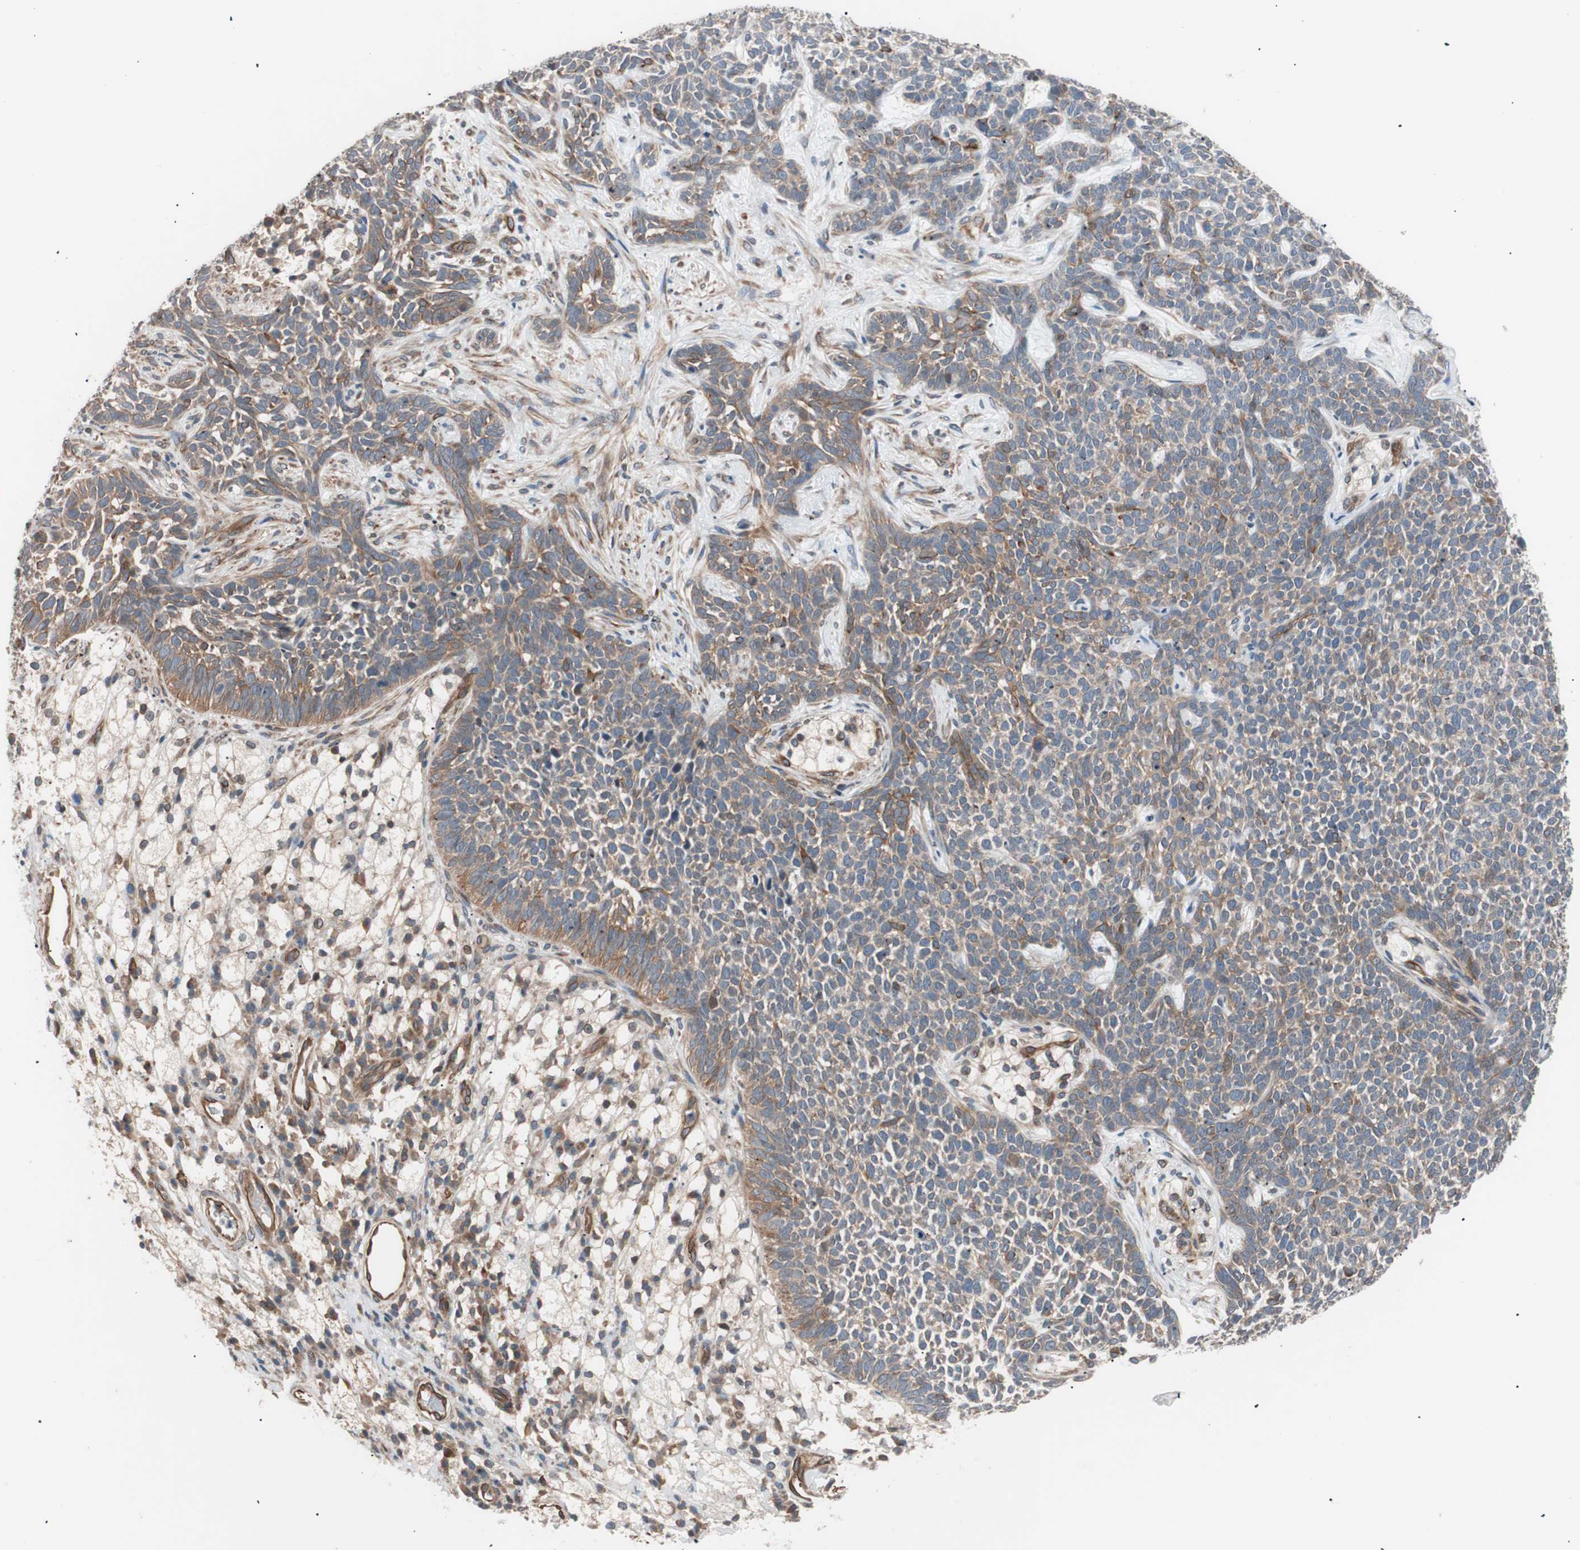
{"staining": {"intensity": "weak", "quantity": "25%-75%", "location": "cytoplasmic/membranous"}, "tissue": "skin cancer", "cell_type": "Tumor cells", "image_type": "cancer", "snomed": [{"axis": "morphology", "description": "Basal cell carcinoma"}, {"axis": "topography", "description": "Skin"}], "caption": "Skin cancer (basal cell carcinoma) was stained to show a protein in brown. There is low levels of weak cytoplasmic/membranous staining in about 25%-75% of tumor cells. The protein of interest is stained brown, and the nuclei are stained in blue (DAB (3,3'-diaminobenzidine) IHC with brightfield microscopy, high magnification).", "gene": "SMG1", "patient": {"sex": "female", "age": 84}}